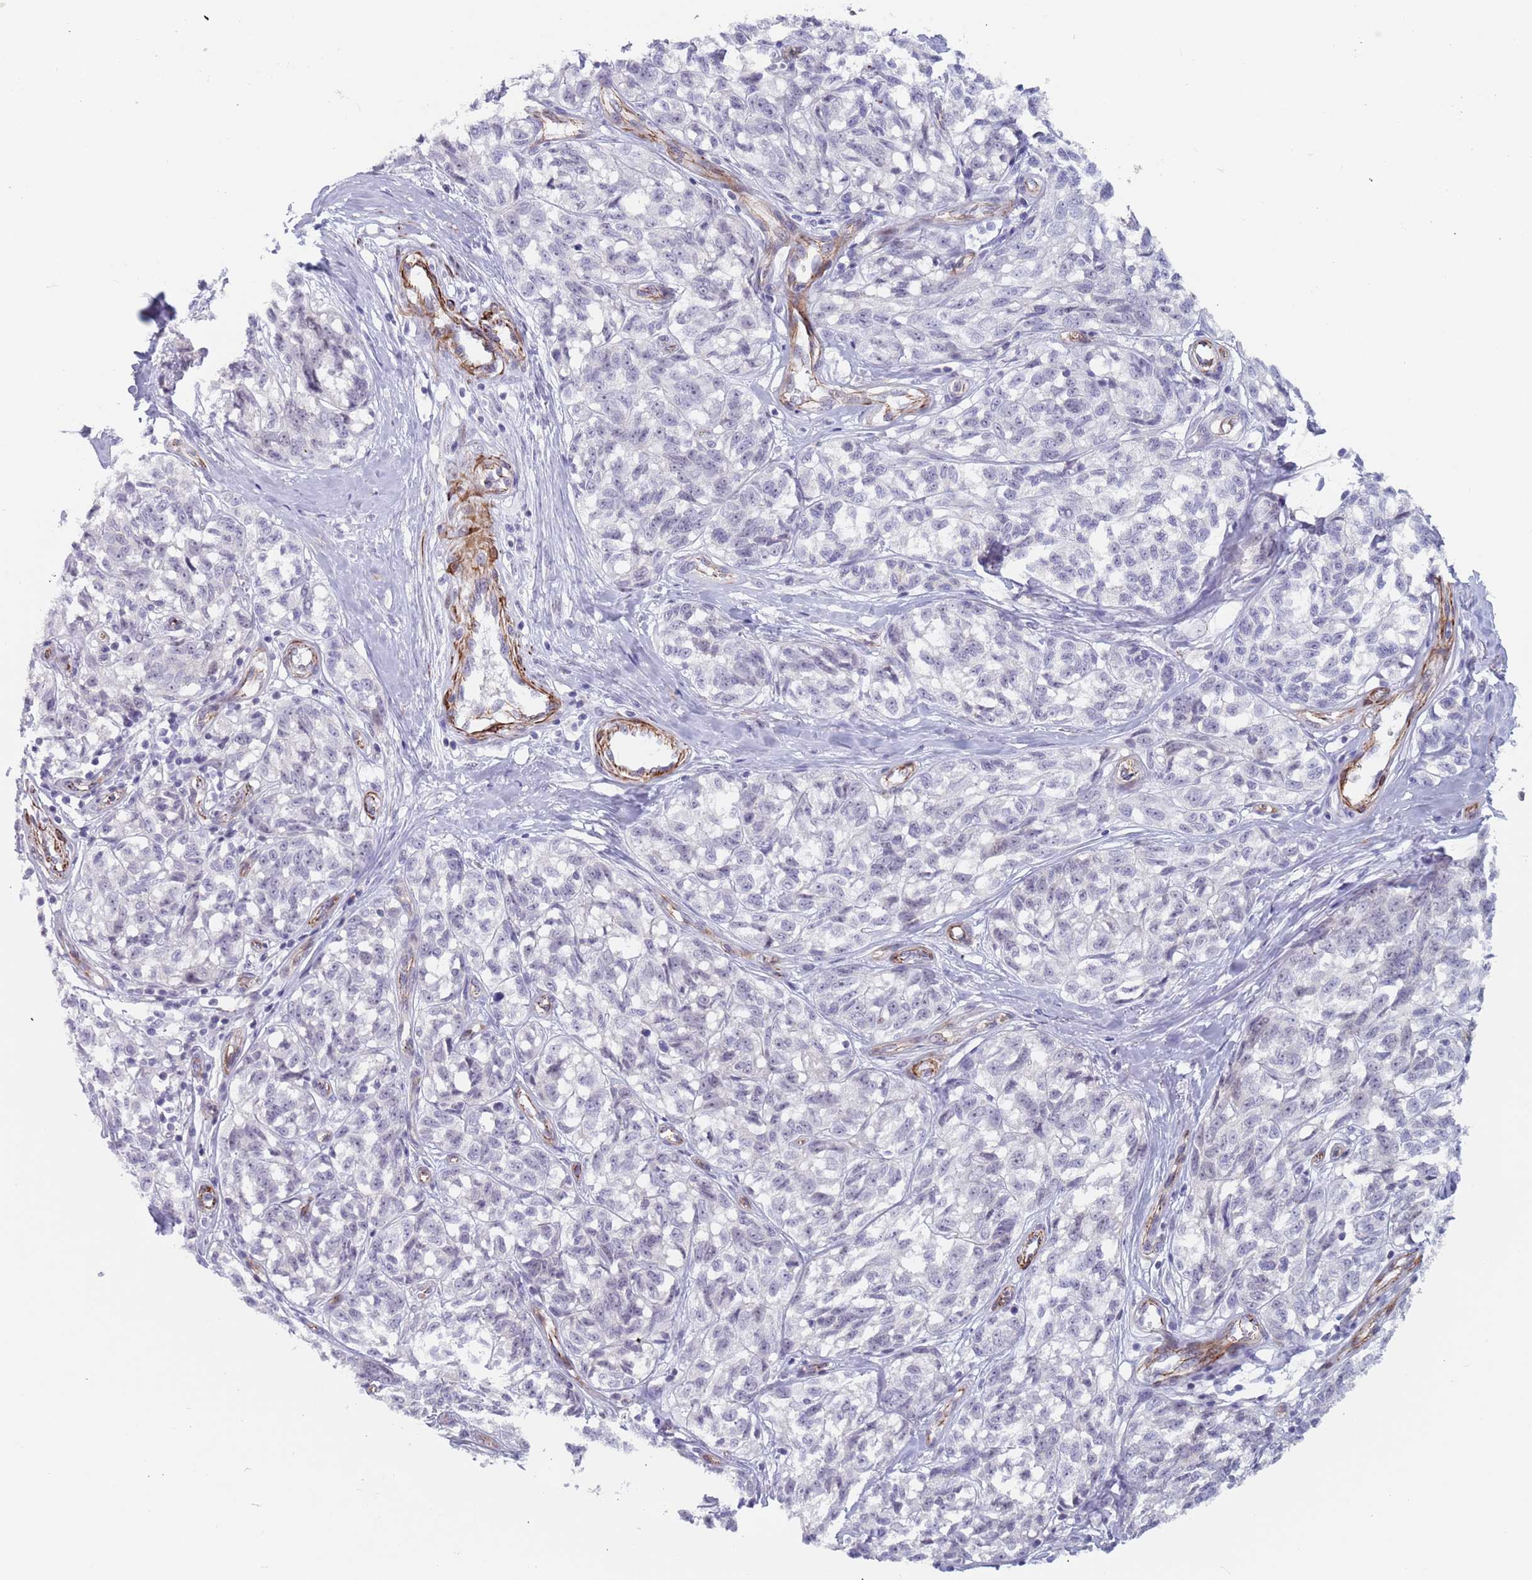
{"staining": {"intensity": "negative", "quantity": "none", "location": "none"}, "tissue": "melanoma", "cell_type": "Tumor cells", "image_type": "cancer", "snomed": [{"axis": "morphology", "description": "Normal tissue, NOS"}, {"axis": "morphology", "description": "Malignant melanoma, NOS"}, {"axis": "topography", "description": "Skin"}], "caption": "This is an immunohistochemistry photomicrograph of human malignant melanoma. There is no staining in tumor cells.", "gene": "OR5A2", "patient": {"sex": "female", "age": 64}}